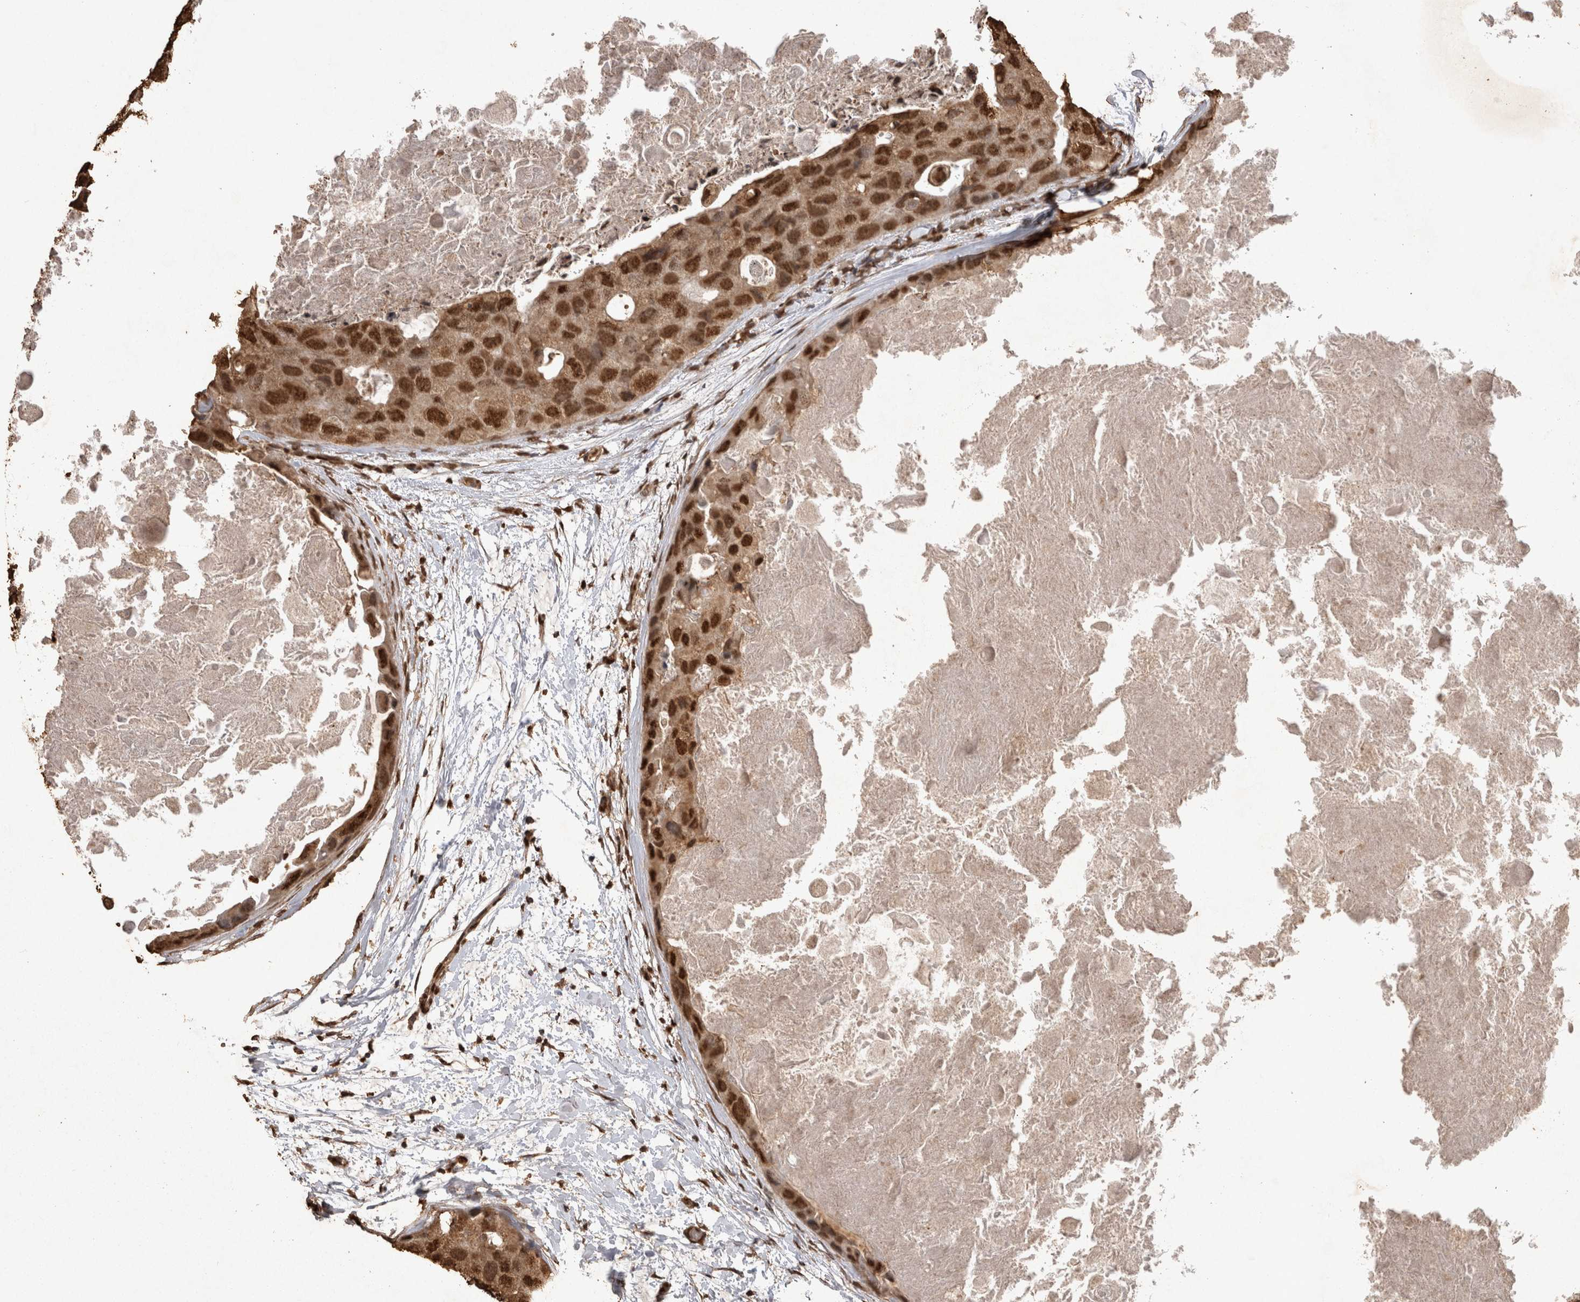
{"staining": {"intensity": "strong", "quantity": ">75%", "location": "cytoplasmic/membranous,nuclear"}, "tissue": "breast cancer", "cell_type": "Tumor cells", "image_type": "cancer", "snomed": [{"axis": "morphology", "description": "Duct carcinoma"}, {"axis": "topography", "description": "Breast"}], "caption": "A high amount of strong cytoplasmic/membranous and nuclear staining is identified in about >75% of tumor cells in breast cancer tissue.", "gene": "OAS2", "patient": {"sex": "female", "age": 62}}